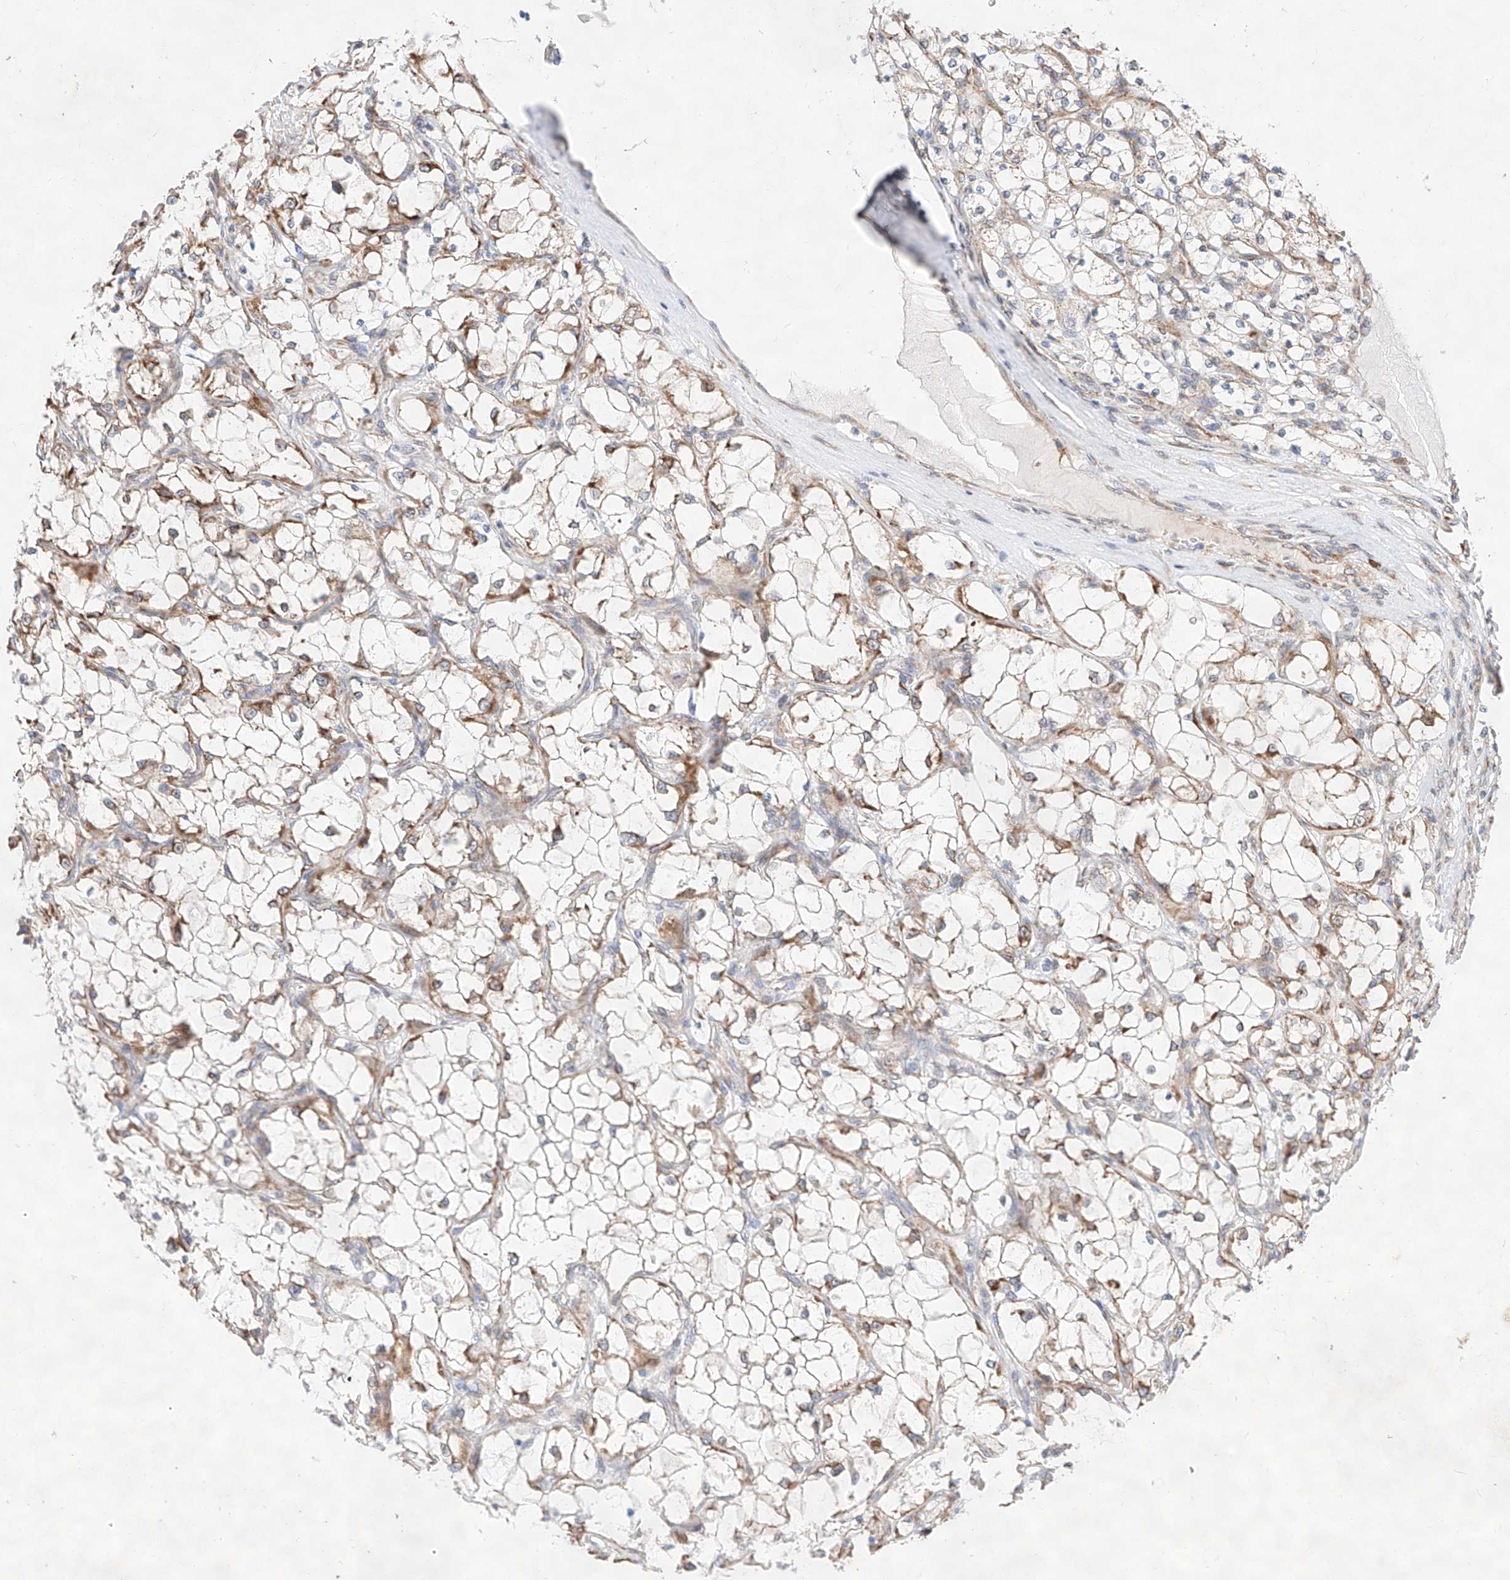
{"staining": {"intensity": "weak", "quantity": "<25%", "location": "cytoplasmic/membranous"}, "tissue": "renal cancer", "cell_type": "Tumor cells", "image_type": "cancer", "snomed": [{"axis": "morphology", "description": "Adenocarcinoma, NOS"}, {"axis": "topography", "description": "Kidney"}], "caption": "Image shows no protein positivity in tumor cells of renal cancer tissue. (Stains: DAB (3,3'-diaminobenzidine) immunohistochemistry with hematoxylin counter stain, Microscopy: brightfield microscopy at high magnification).", "gene": "ATP9B", "patient": {"sex": "female", "age": 69}}